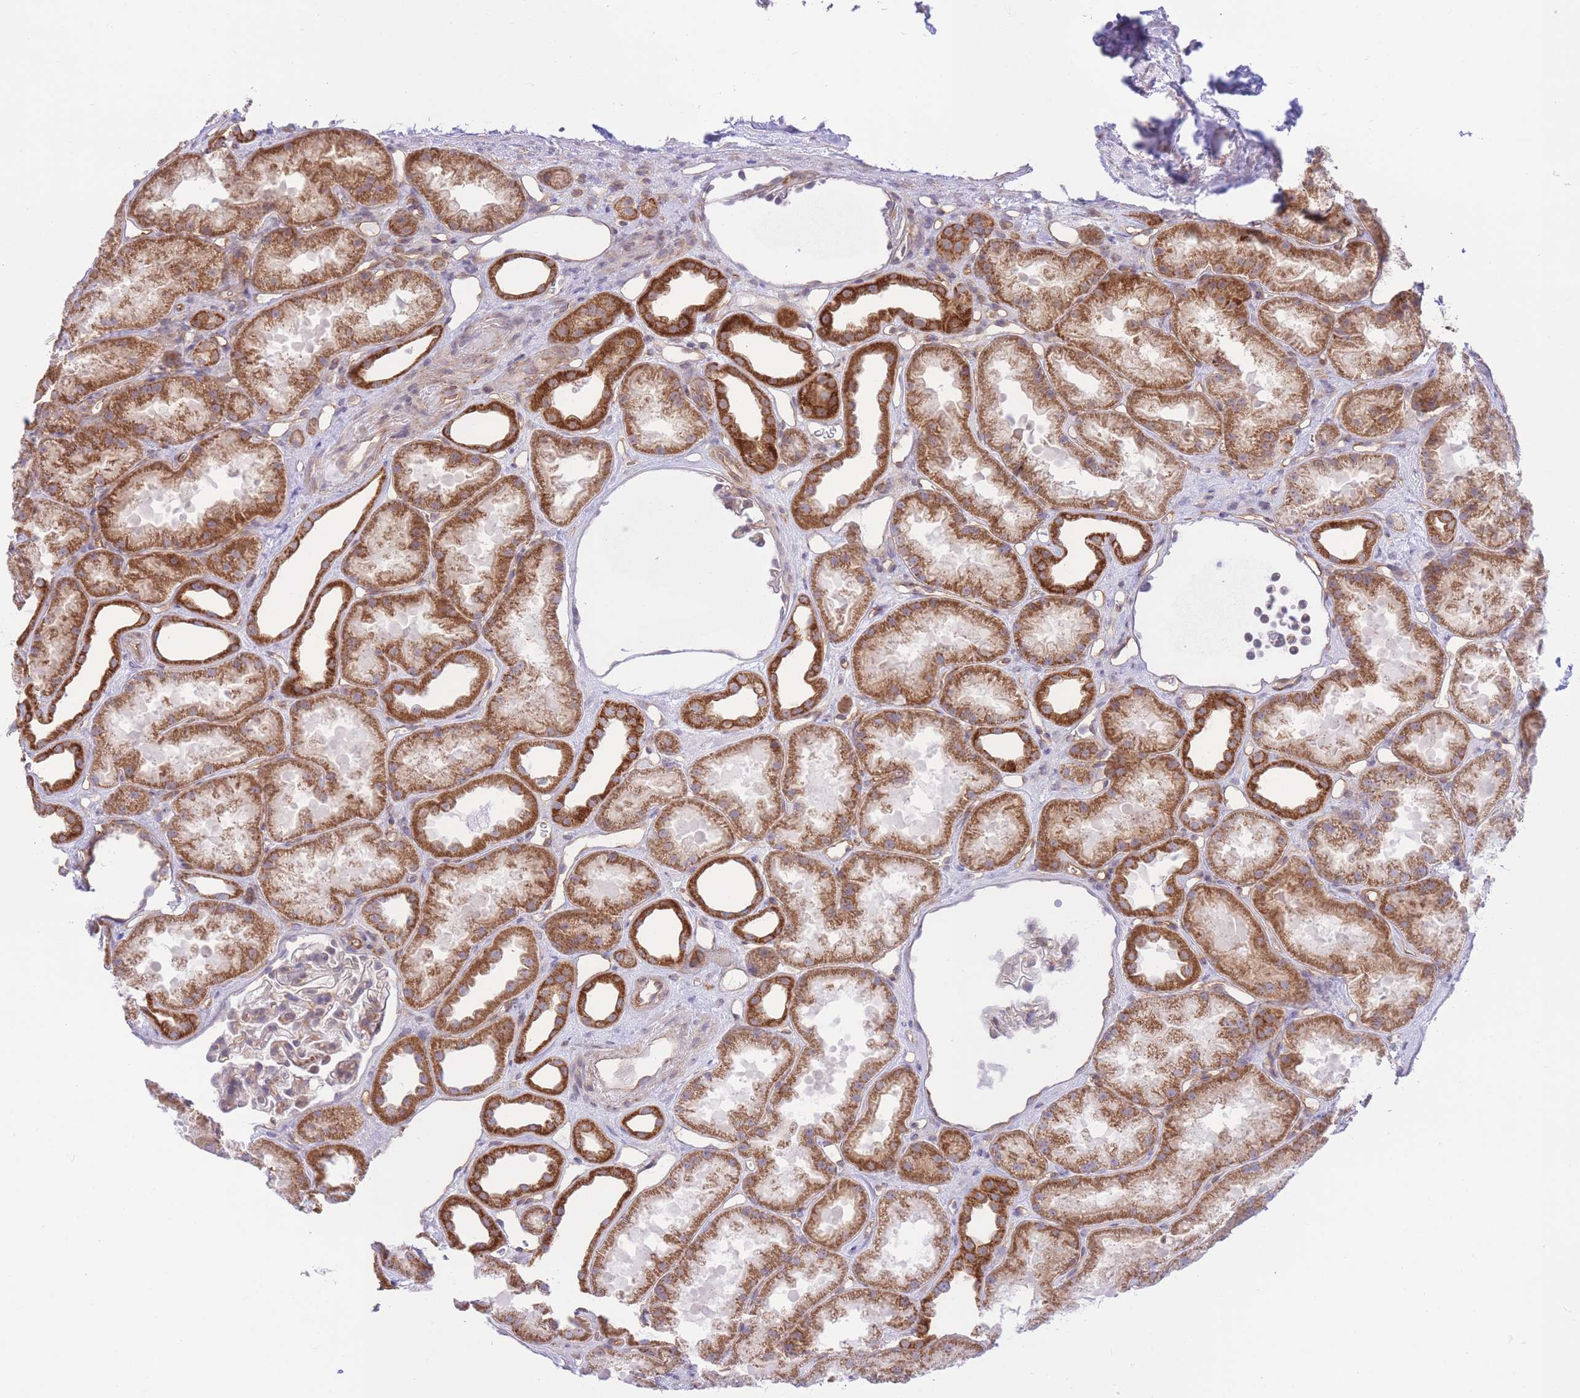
{"staining": {"intensity": "moderate", "quantity": "25%-75%", "location": "cytoplasmic/membranous"}, "tissue": "kidney", "cell_type": "Cells in glomeruli", "image_type": "normal", "snomed": [{"axis": "morphology", "description": "Normal tissue, NOS"}, {"axis": "topography", "description": "Kidney"}], "caption": "Moderate cytoplasmic/membranous protein staining is identified in approximately 25%-75% of cells in glomeruli in kidney.", "gene": "MRPS31", "patient": {"sex": "male", "age": 61}}